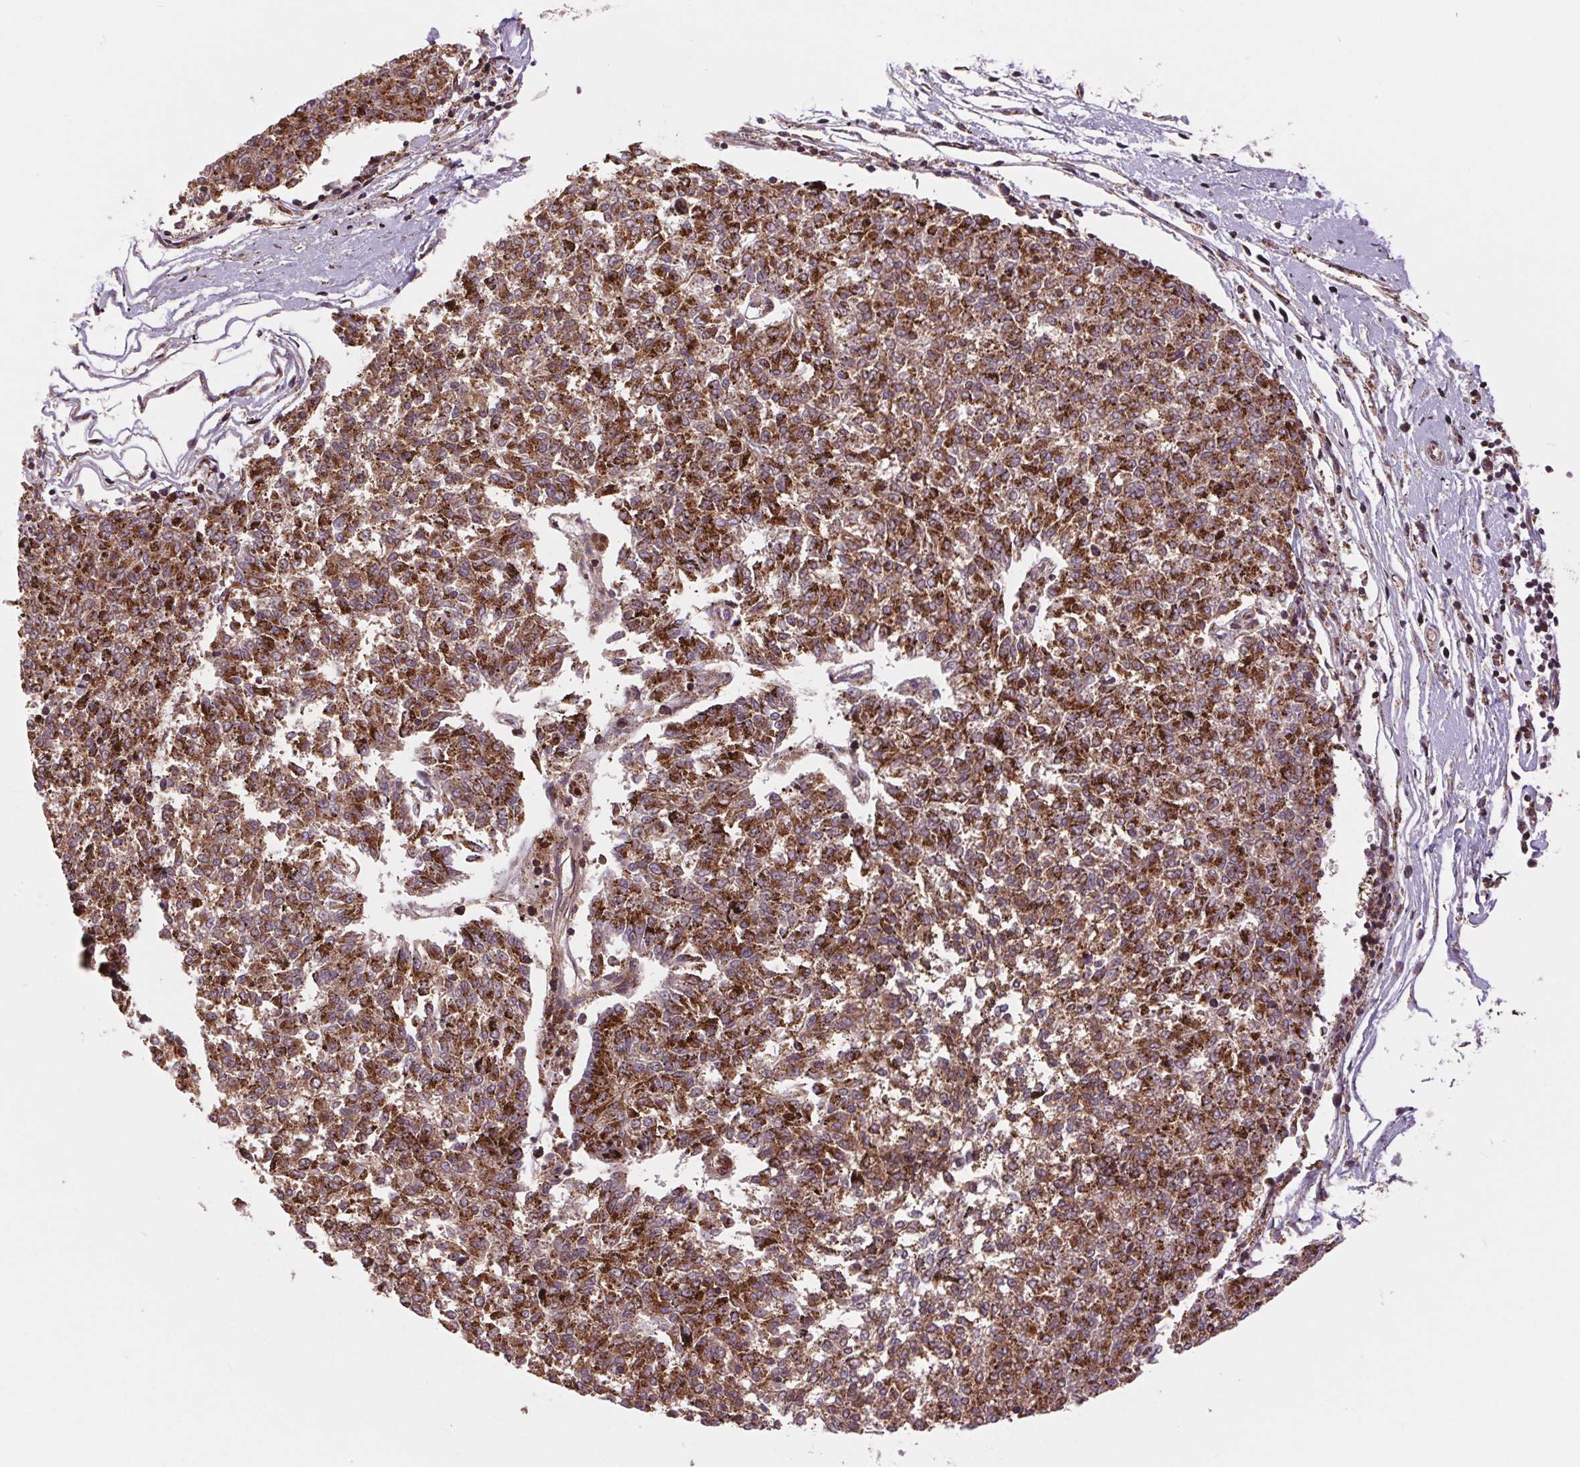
{"staining": {"intensity": "strong", "quantity": ">75%", "location": "cytoplasmic/membranous"}, "tissue": "melanoma", "cell_type": "Tumor cells", "image_type": "cancer", "snomed": [{"axis": "morphology", "description": "Malignant melanoma, NOS"}, {"axis": "topography", "description": "Skin"}], "caption": "Immunohistochemistry (DAB (3,3'-diaminobenzidine)) staining of human melanoma shows strong cytoplasmic/membranous protein expression in approximately >75% of tumor cells.", "gene": "CHMP4B", "patient": {"sex": "female", "age": 72}}